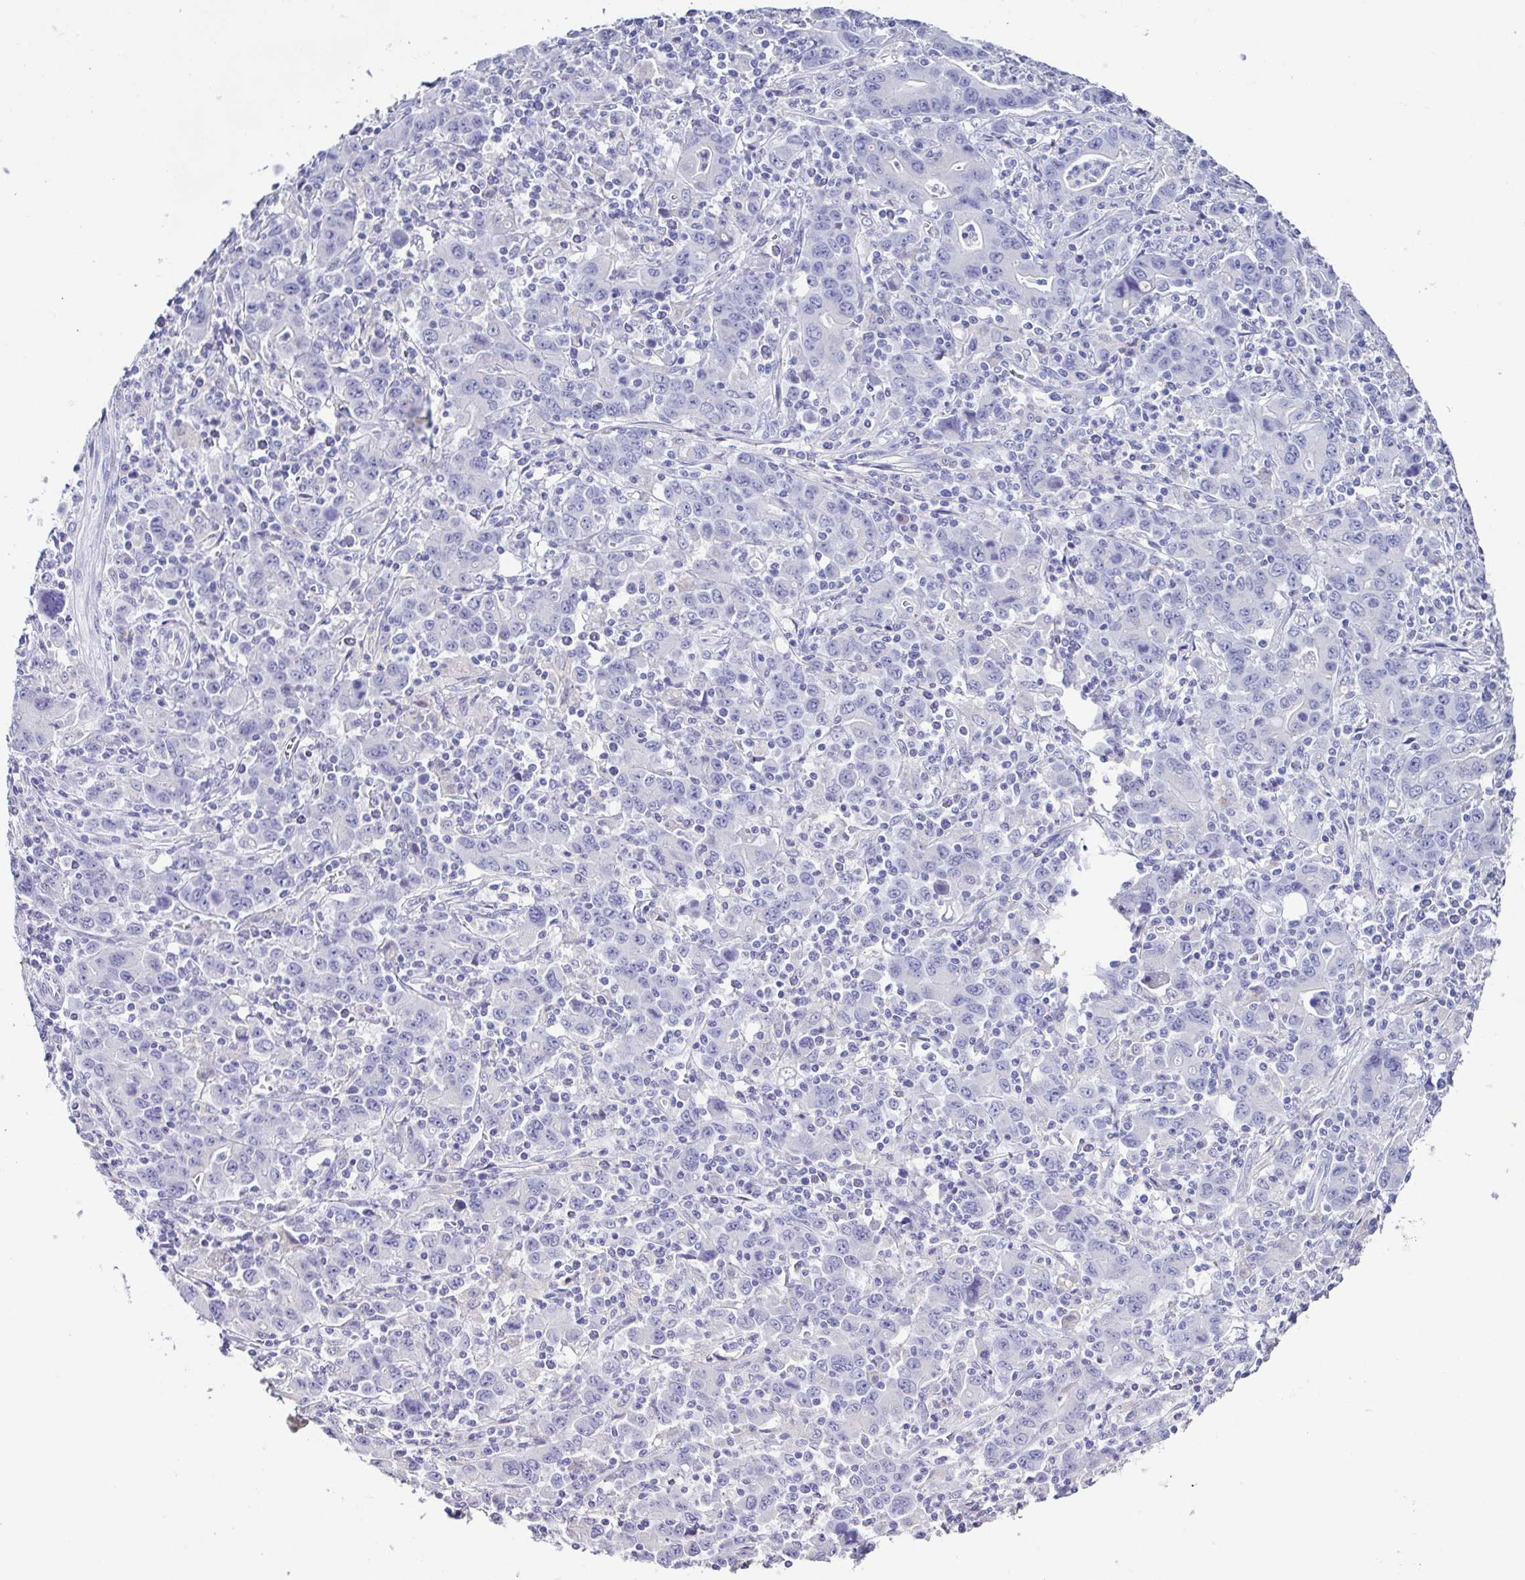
{"staining": {"intensity": "negative", "quantity": "none", "location": "none"}, "tissue": "stomach cancer", "cell_type": "Tumor cells", "image_type": "cancer", "snomed": [{"axis": "morphology", "description": "Adenocarcinoma, NOS"}, {"axis": "topography", "description": "Stomach, upper"}], "caption": "Immunohistochemistry image of neoplastic tissue: human stomach adenocarcinoma stained with DAB displays no significant protein positivity in tumor cells.", "gene": "RDH11", "patient": {"sex": "male", "age": 69}}